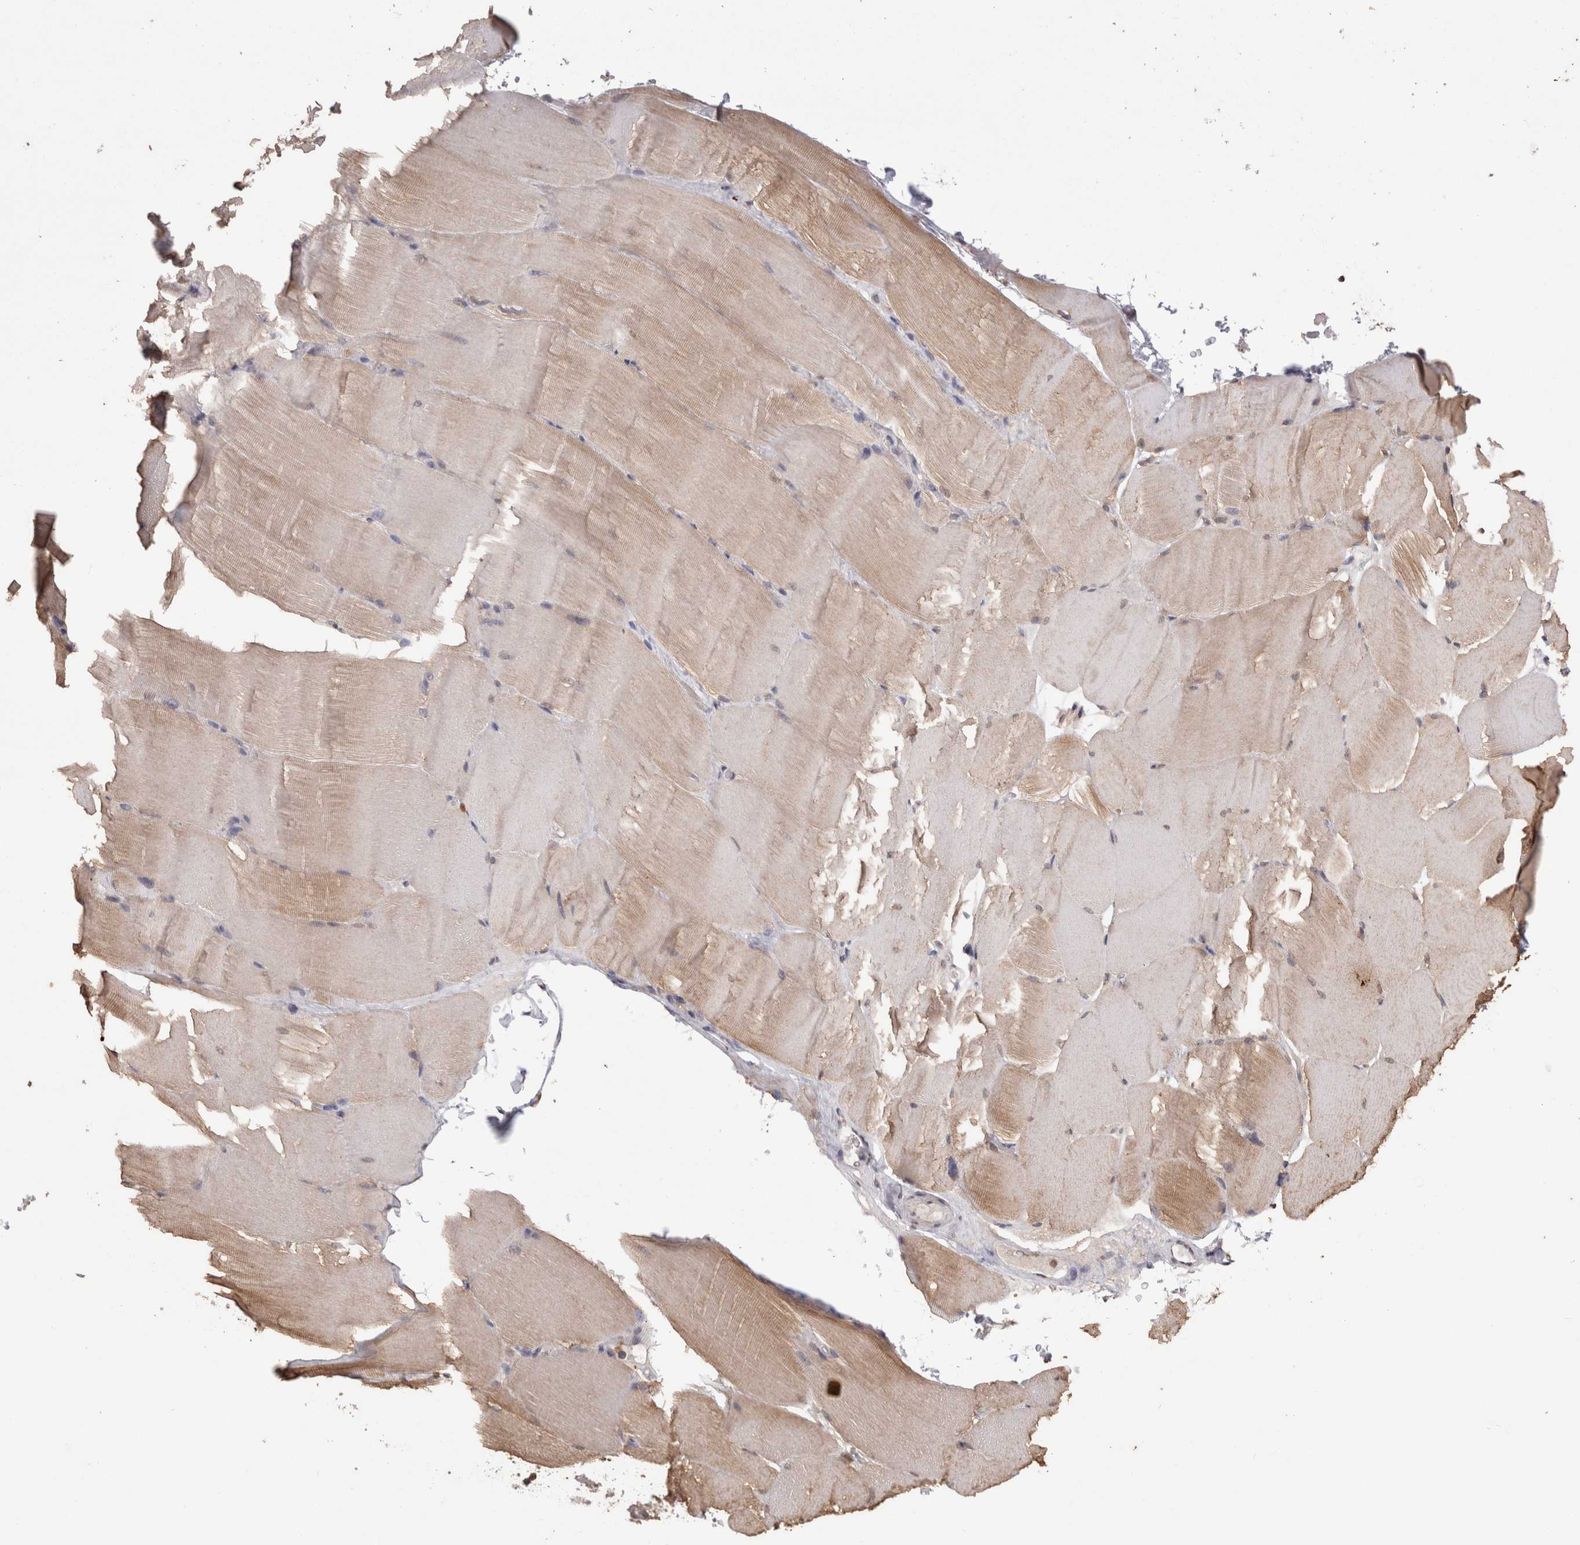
{"staining": {"intensity": "weak", "quantity": ">75%", "location": "cytoplasmic/membranous"}, "tissue": "skeletal muscle", "cell_type": "Myocytes", "image_type": "normal", "snomed": [{"axis": "morphology", "description": "Normal tissue, NOS"}, {"axis": "topography", "description": "Skeletal muscle"}, {"axis": "topography", "description": "Parathyroid gland"}], "caption": "DAB immunohistochemical staining of unremarkable skeletal muscle displays weak cytoplasmic/membranous protein positivity in about >75% of myocytes. (DAB (3,3'-diaminobenzidine) = brown stain, brightfield microscopy at high magnification).", "gene": "GRK5", "patient": {"sex": "female", "age": 37}}